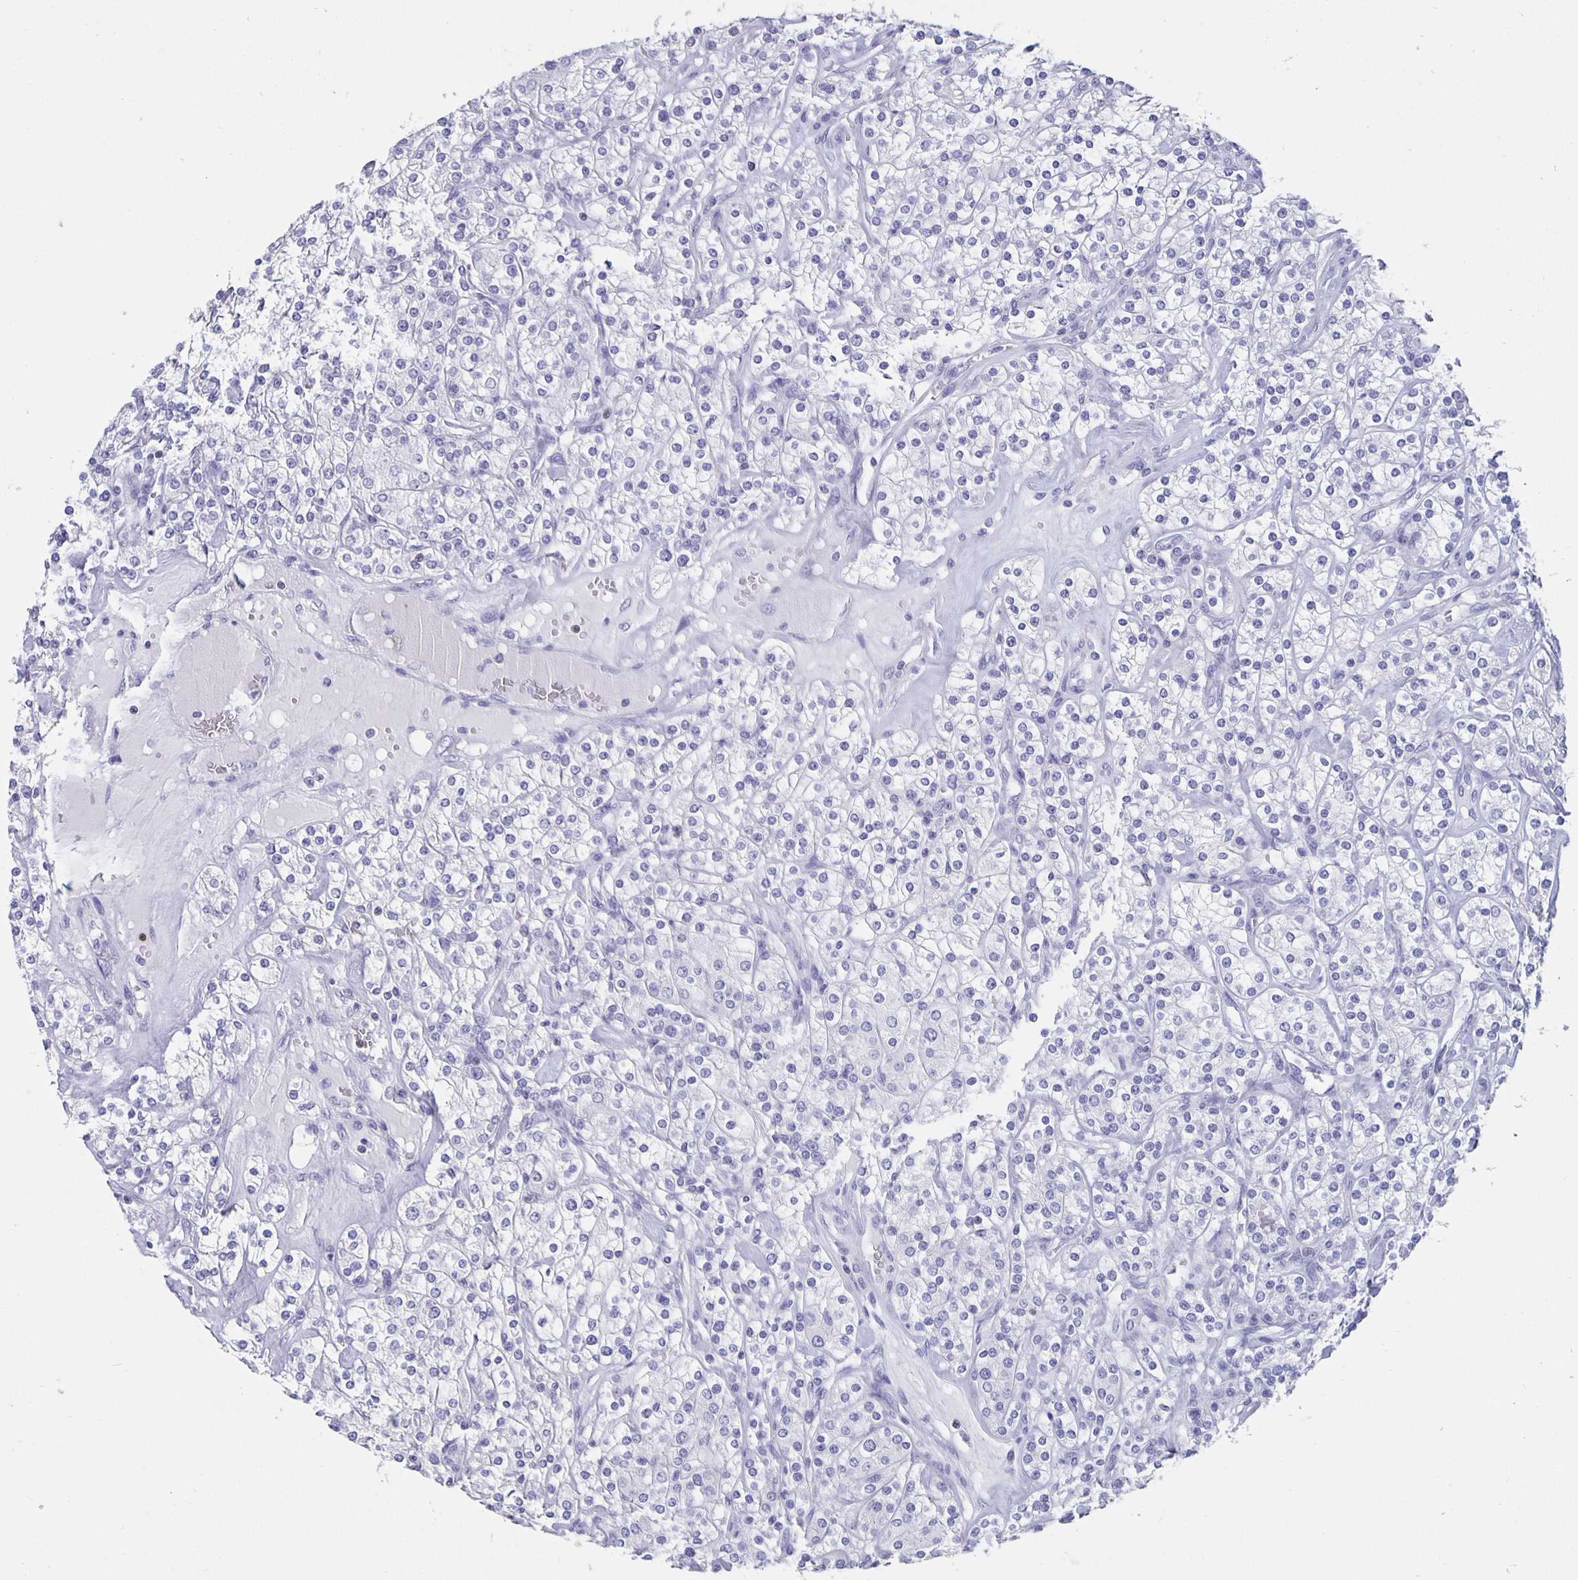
{"staining": {"intensity": "negative", "quantity": "none", "location": "none"}, "tissue": "renal cancer", "cell_type": "Tumor cells", "image_type": "cancer", "snomed": [{"axis": "morphology", "description": "Adenocarcinoma, NOS"}, {"axis": "topography", "description": "Kidney"}], "caption": "Renal cancer (adenocarcinoma) stained for a protein using immunohistochemistry (IHC) demonstrates no staining tumor cells.", "gene": "SATB2", "patient": {"sex": "male", "age": 77}}